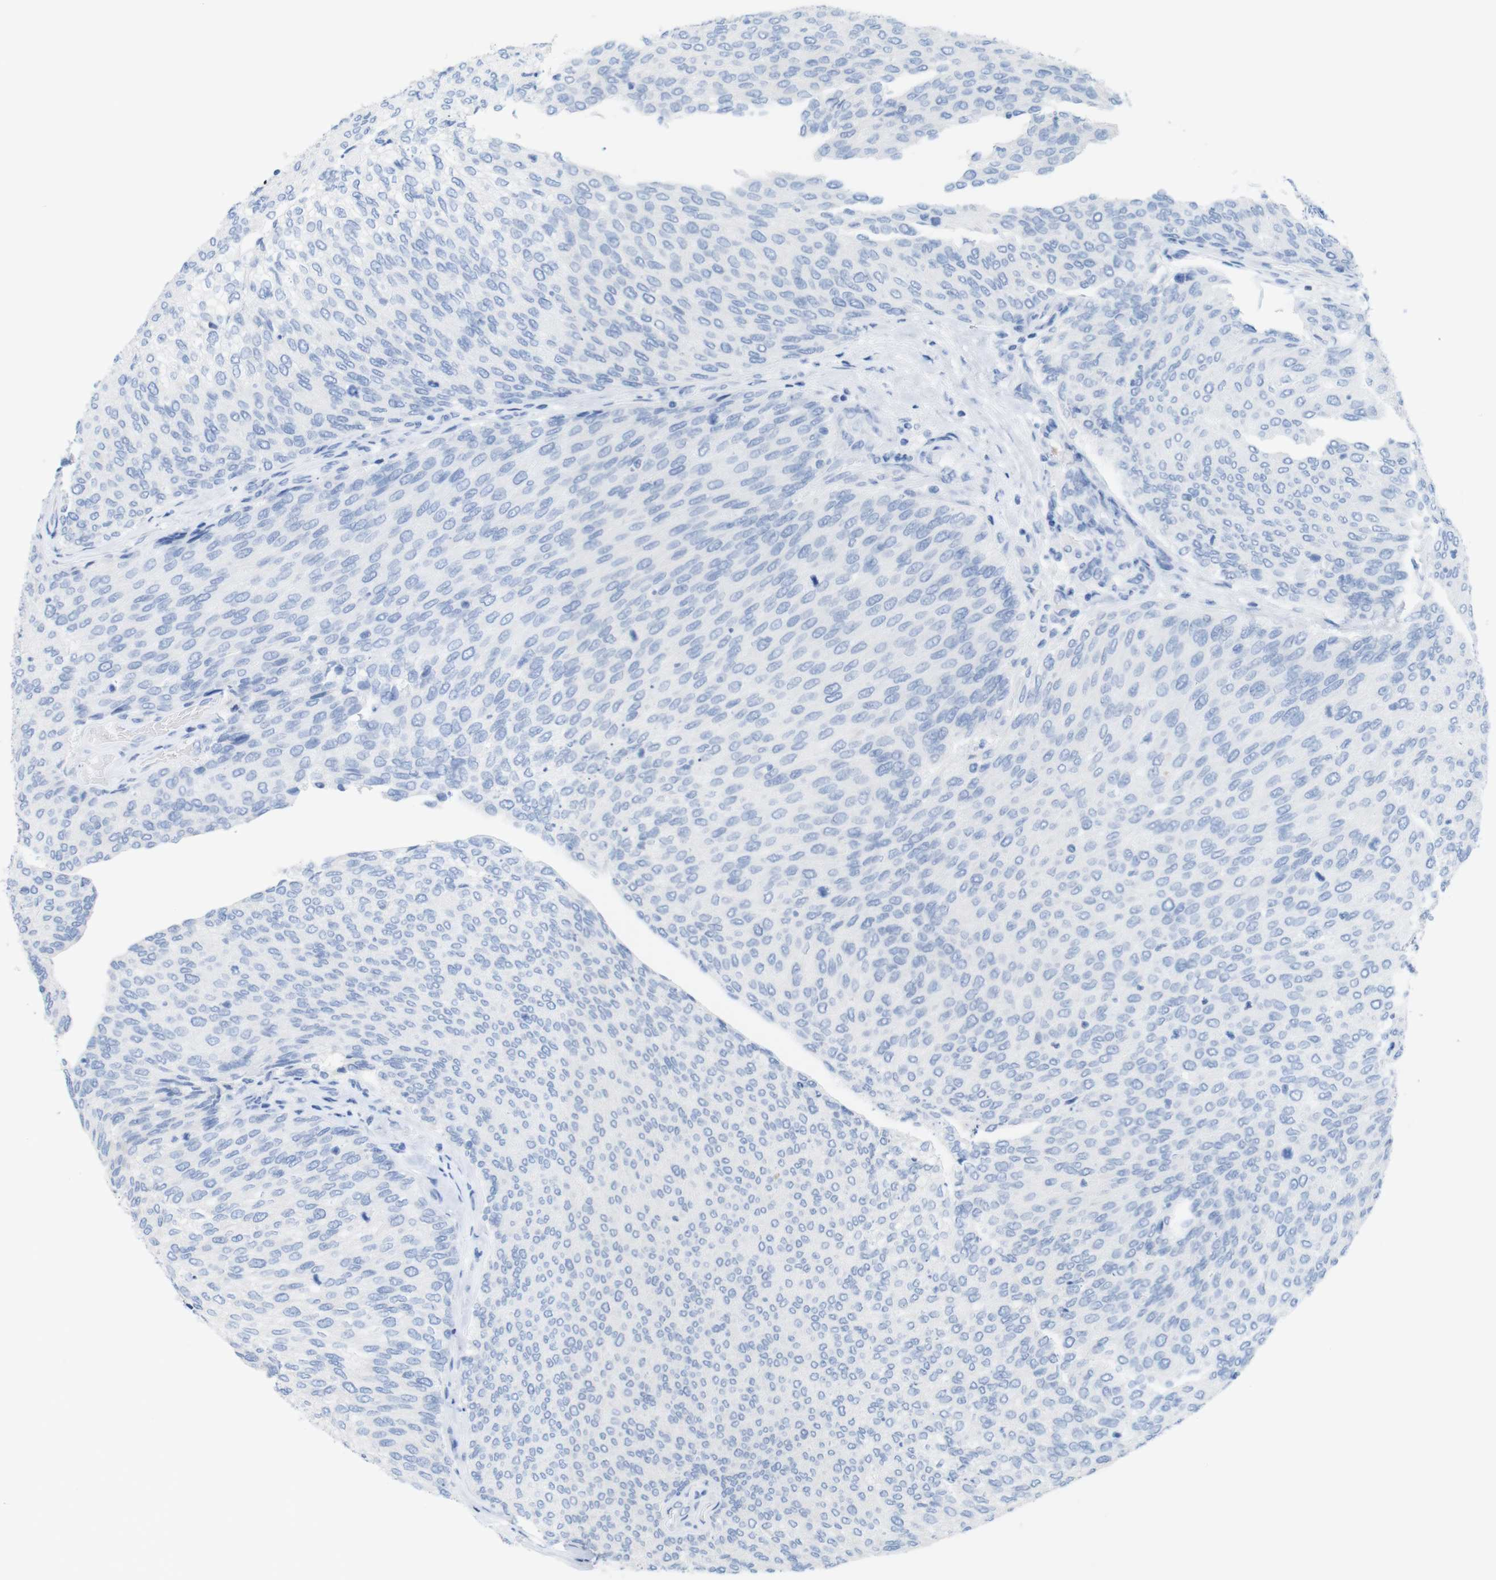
{"staining": {"intensity": "negative", "quantity": "none", "location": "none"}, "tissue": "urothelial cancer", "cell_type": "Tumor cells", "image_type": "cancer", "snomed": [{"axis": "morphology", "description": "Urothelial carcinoma, Low grade"}, {"axis": "topography", "description": "Urinary bladder"}], "caption": "Immunohistochemistry (IHC) histopathology image of neoplastic tissue: human low-grade urothelial carcinoma stained with DAB exhibits no significant protein positivity in tumor cells. (DAB (3,3'-diaminobenzidine) immunohistochemistry visualized using brightfield microscopy, high magnification).", "gene": "LAG3", "patient": {"sex": "female", "age": 79}}